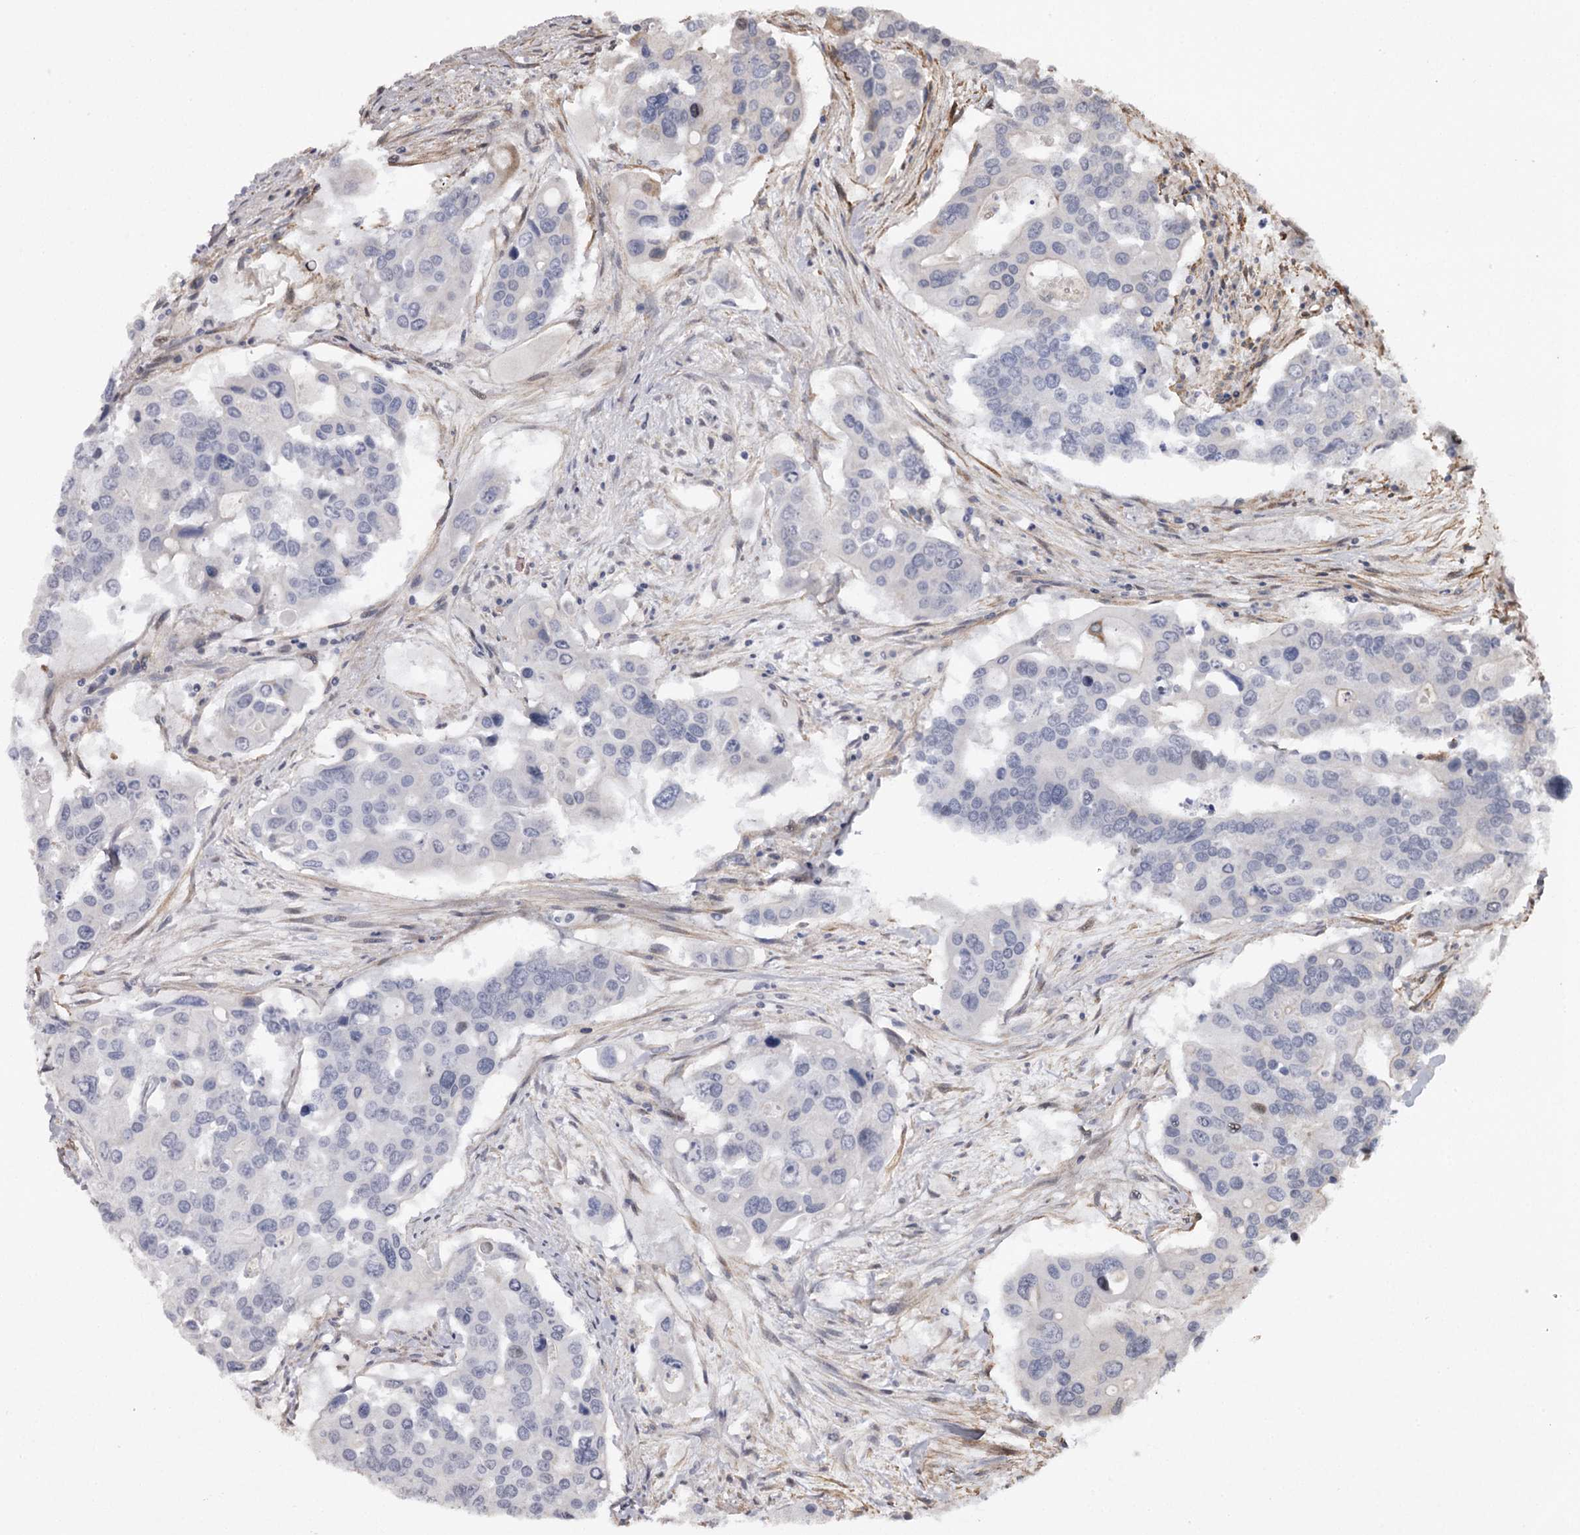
{"staining": {"intensity": "negative", "quantity": "none", "location": "none"}, "tissue": "colorectal cancer", "cell_type": "Tumor cells", "image_type": "cancer", "snomed": [{"axis": "morphology", "description": "Adenocarcinoma, NOS"}, {"axis": "topography", "description": "Colon"}], "caption": "Adenocarcinoma (colorectal) was stained to show a protein in brown. There is no significant expression in tumor cells. (IHC, brightfield microscopy, high magnification).", "gene": "TTC33", "patient": {"sex": "male", "age": 77}}